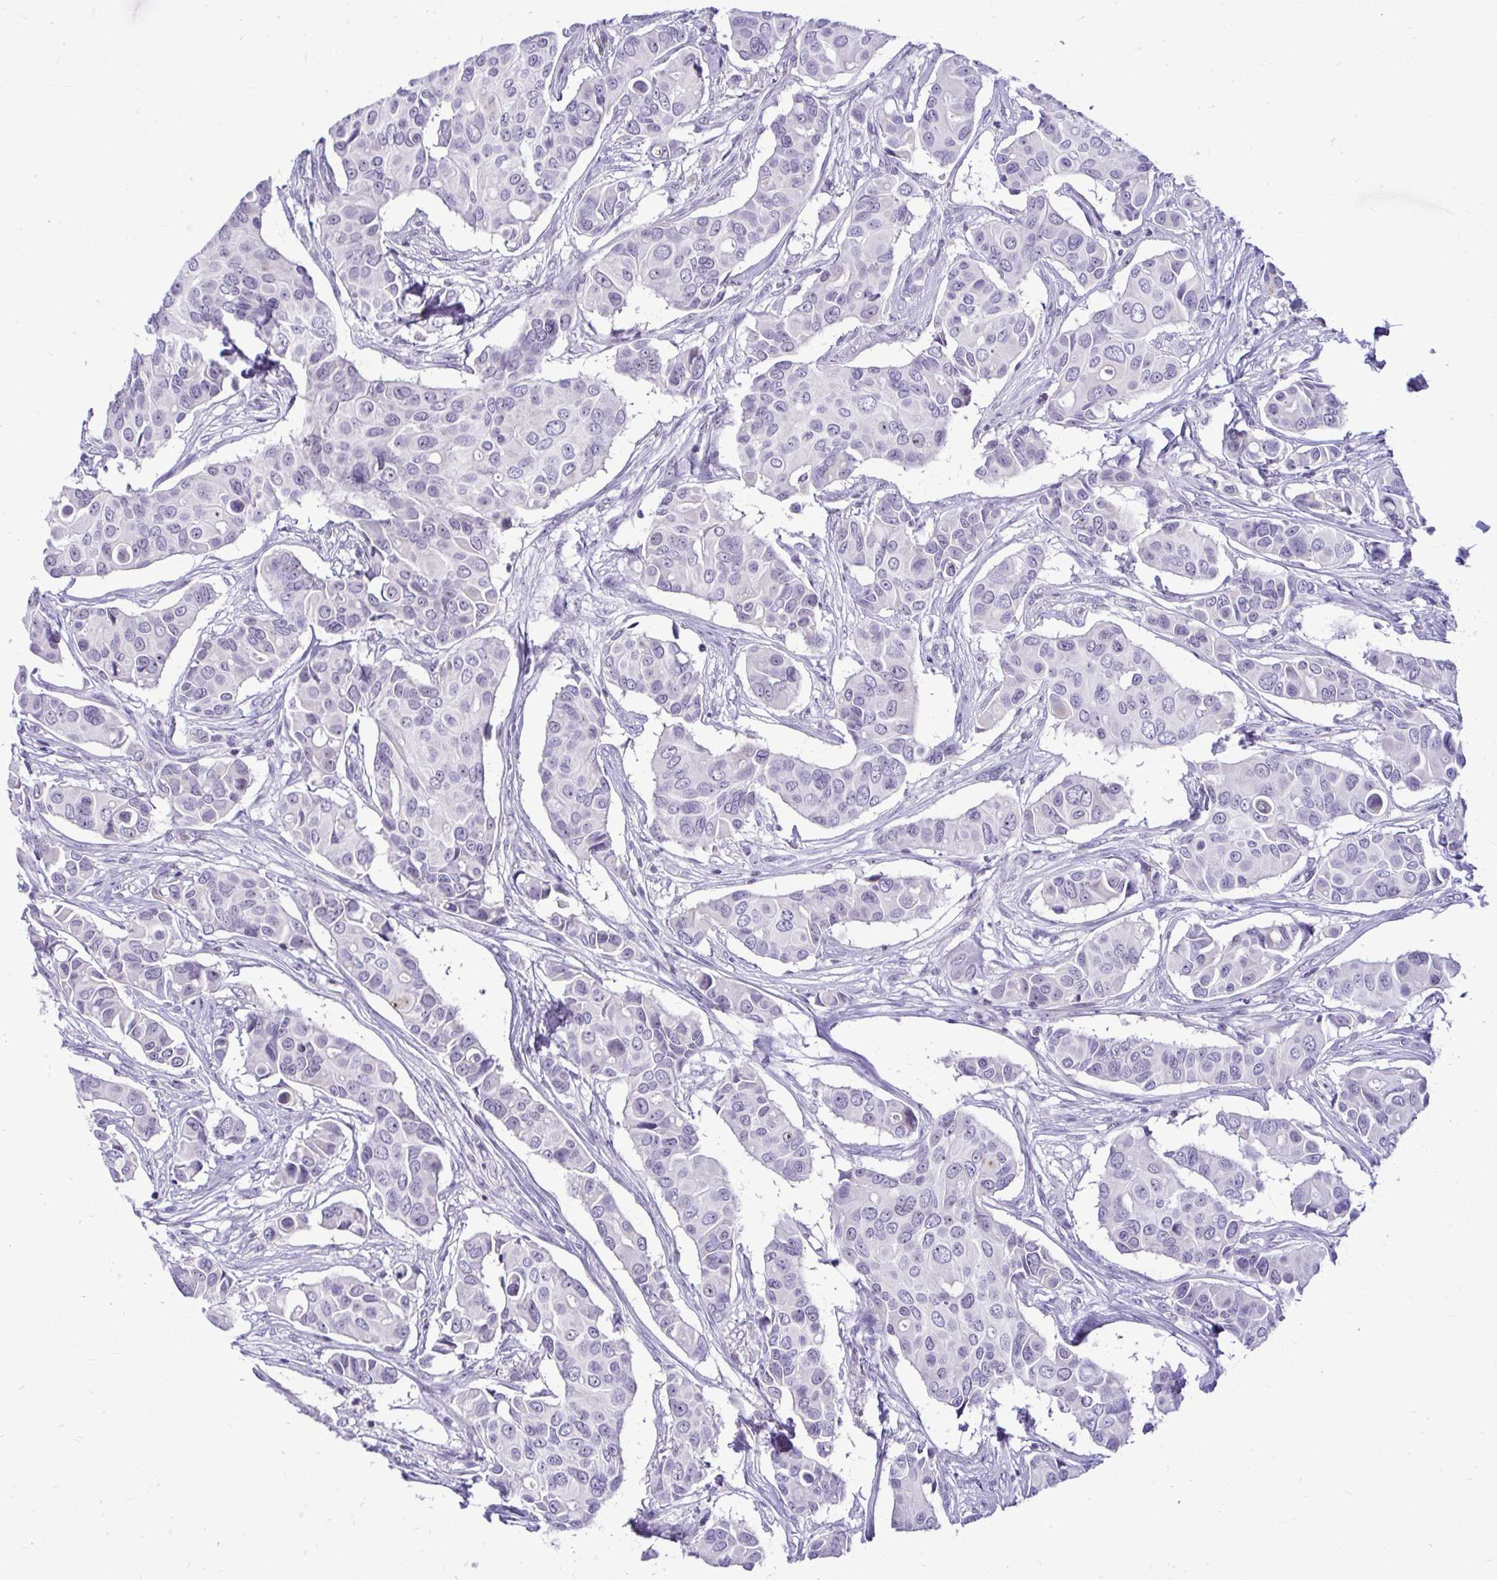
{"staining": {"intensity": "negative", "quantity": "none", "location": "none"}, "tissue": "breast cancer", "cell_type": "Tumor cells", "image_type": "cancer", "snomed": [{"axis": "morphology", "description": "Normal tissue, NOS"}, {"axis": "morphology", "description": "Duct carcinoma"}, {"axis": "topography", "description": "Skin"}, {"axis": "topography", "description": "Breast"}], "caption": "IHC image of breast cancer stained for a protein (brown), which reveals no positivity in tumor cells.", "gene": "NIFK", "patient": {"sex": "female", "age": 54}}